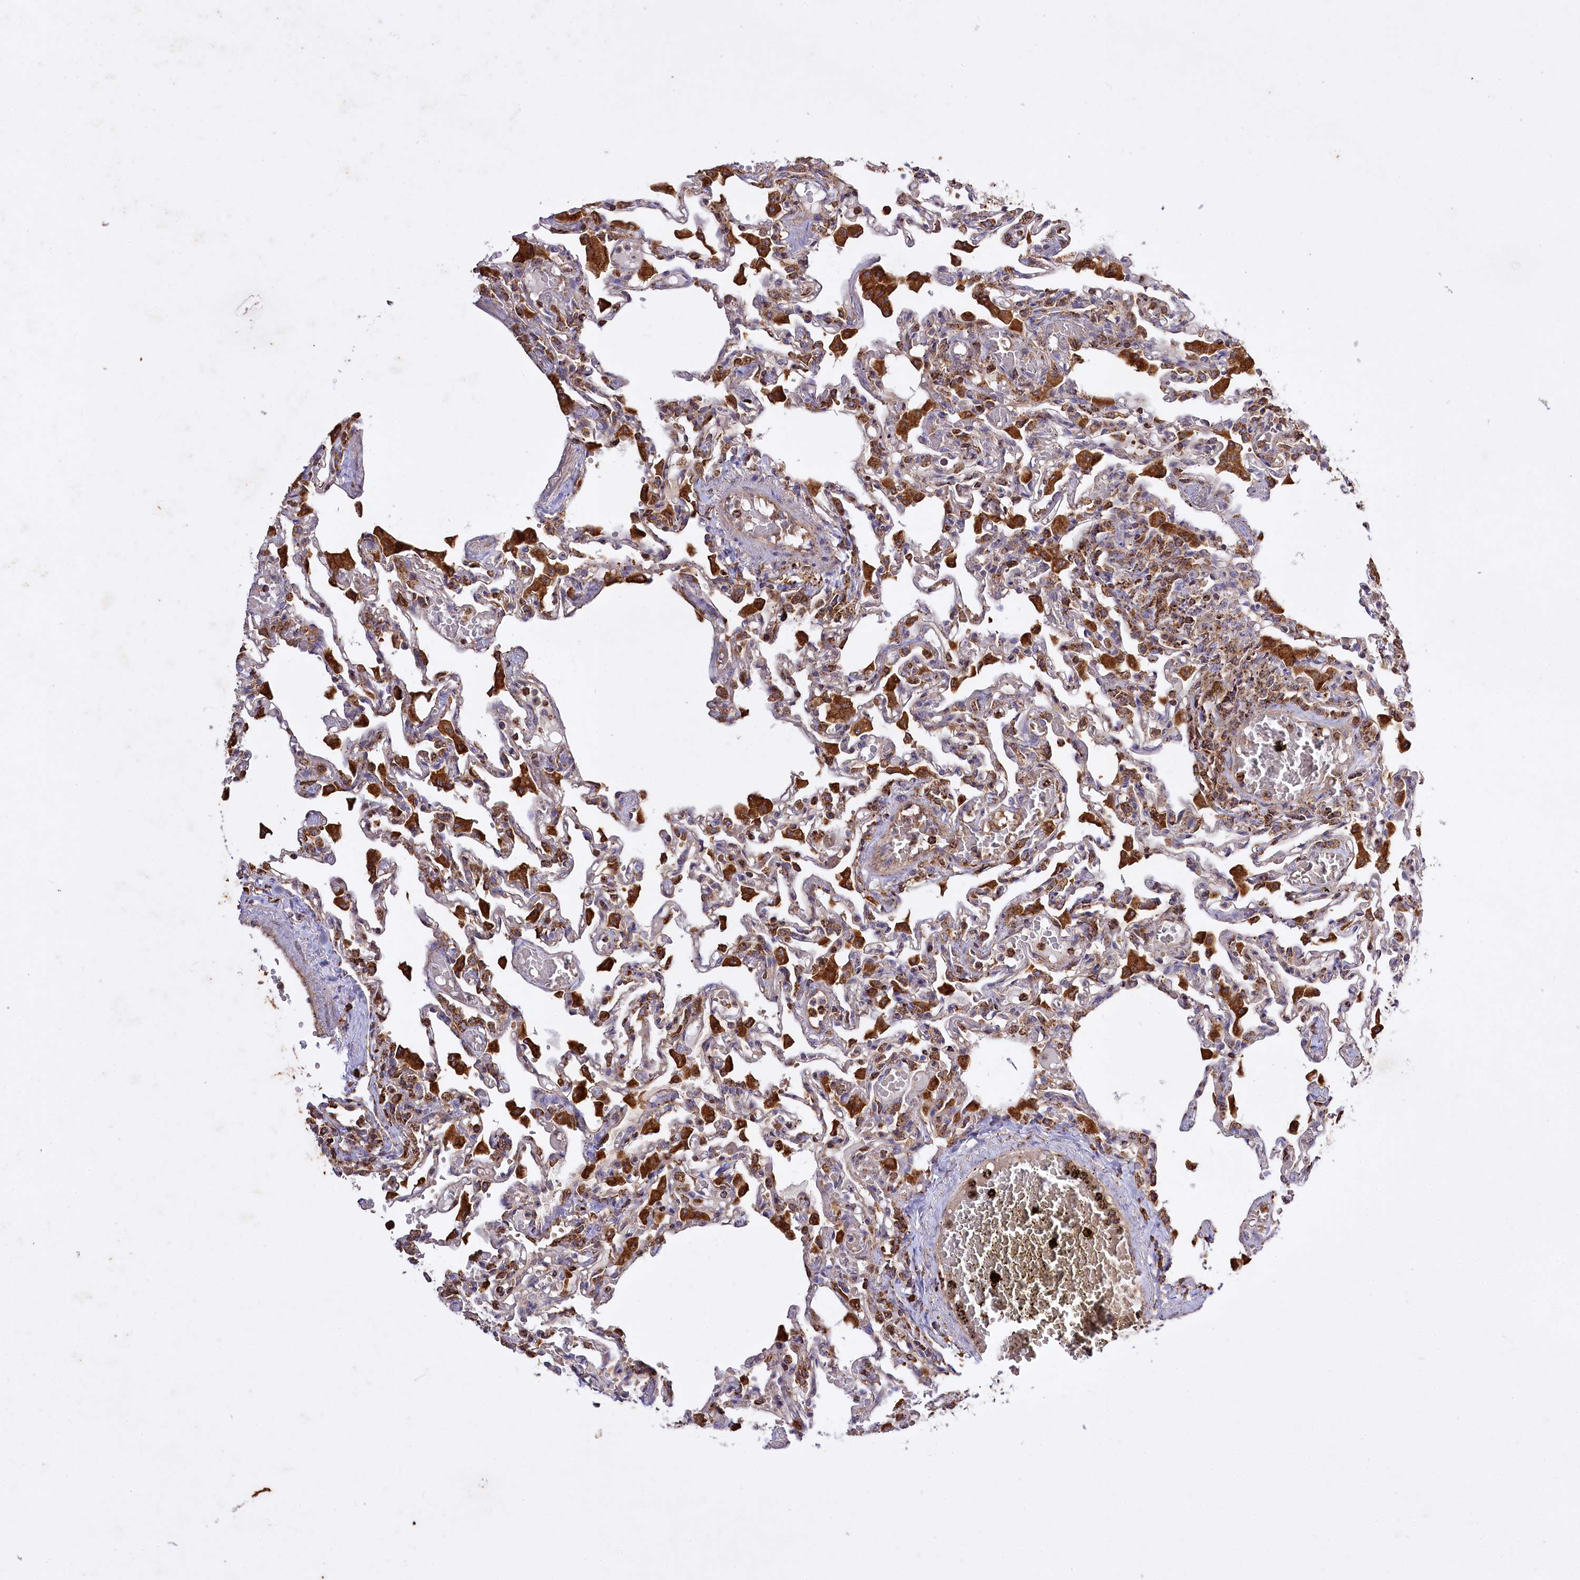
{"staining": {"intensity": "moderate", "quantity": "25%-75%", "location": "cytoplasmic/membranous"}, "tissue": "lung", "cell_type": "Alveolar cells", "image_type": "normal", "snomed": [{"axis": "morphology", "description": "Normal tissue, NOS"}, {"axis": "topography", "description": "Bronchus"}, {"axis": "topography", "description": "Lung"}], "caption": "Immunohistochemical staining of normal human lung reveals moderate cytoplasmic/membranous protein staining in about 25%-75% of alveolar cells. Immunohistochemistry (ihc) stains the protein in brown and the nuclei are stained blue.", "gene": "CARD19", "patient": {"sex": "female", "age": 49}}